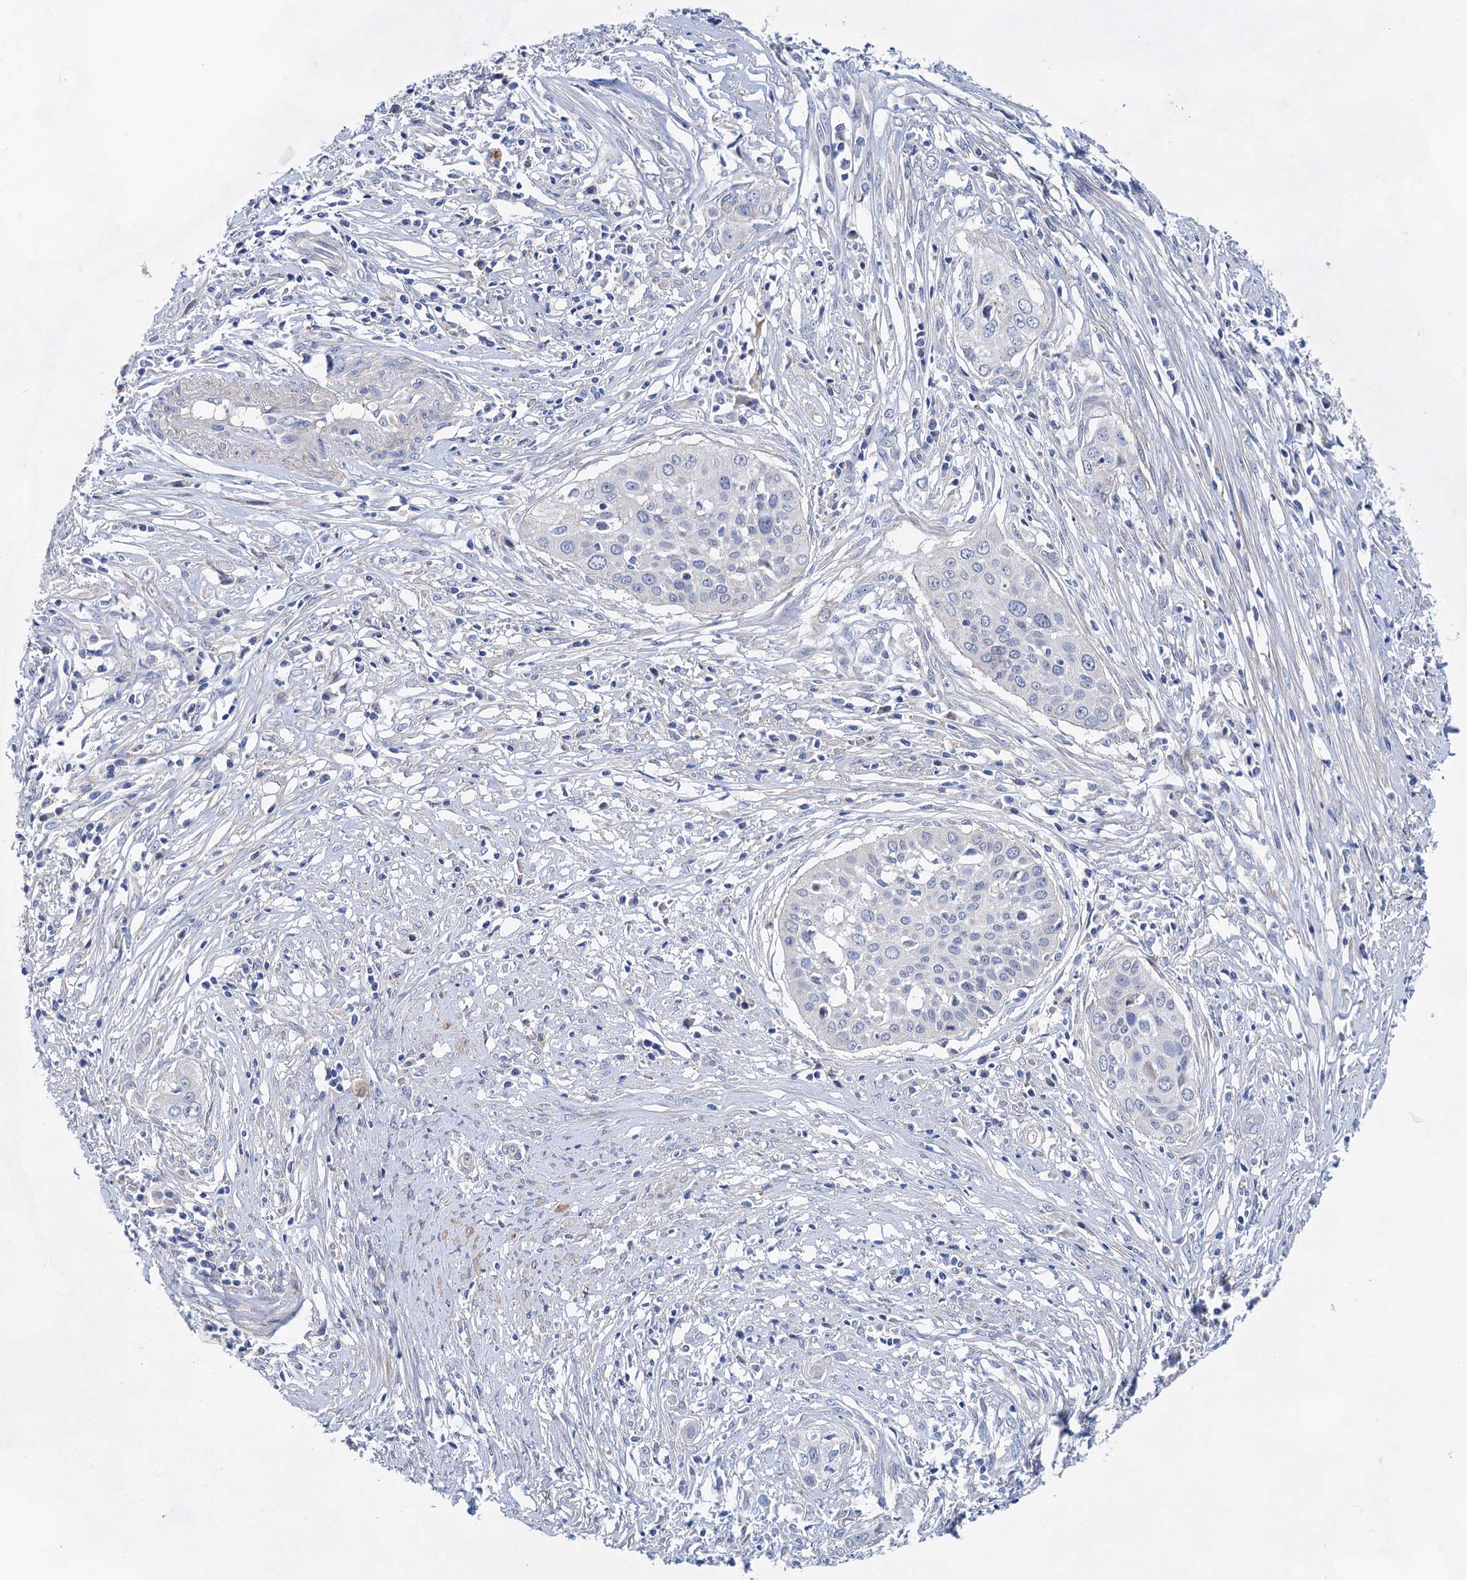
{"staining": {"intensity": "negative", "quantity": "none", "location": "none"}, "tissue": "cervical cancer", "cell_type": "Tumor cells", "image_type": "cancer", "snomed": [{"axis": "morphology", "description": "Squamous cell carcinoma, NOS"}, {"axis": "topography", "description": "Cervix"}], "caption": "Immunohistochemical staining of human squamous cell carcinoma (cervical) exhibits no significant positivity in tumor cells.", "gene": "GPR155", "patient": {"sex": "female", "age": 34}}